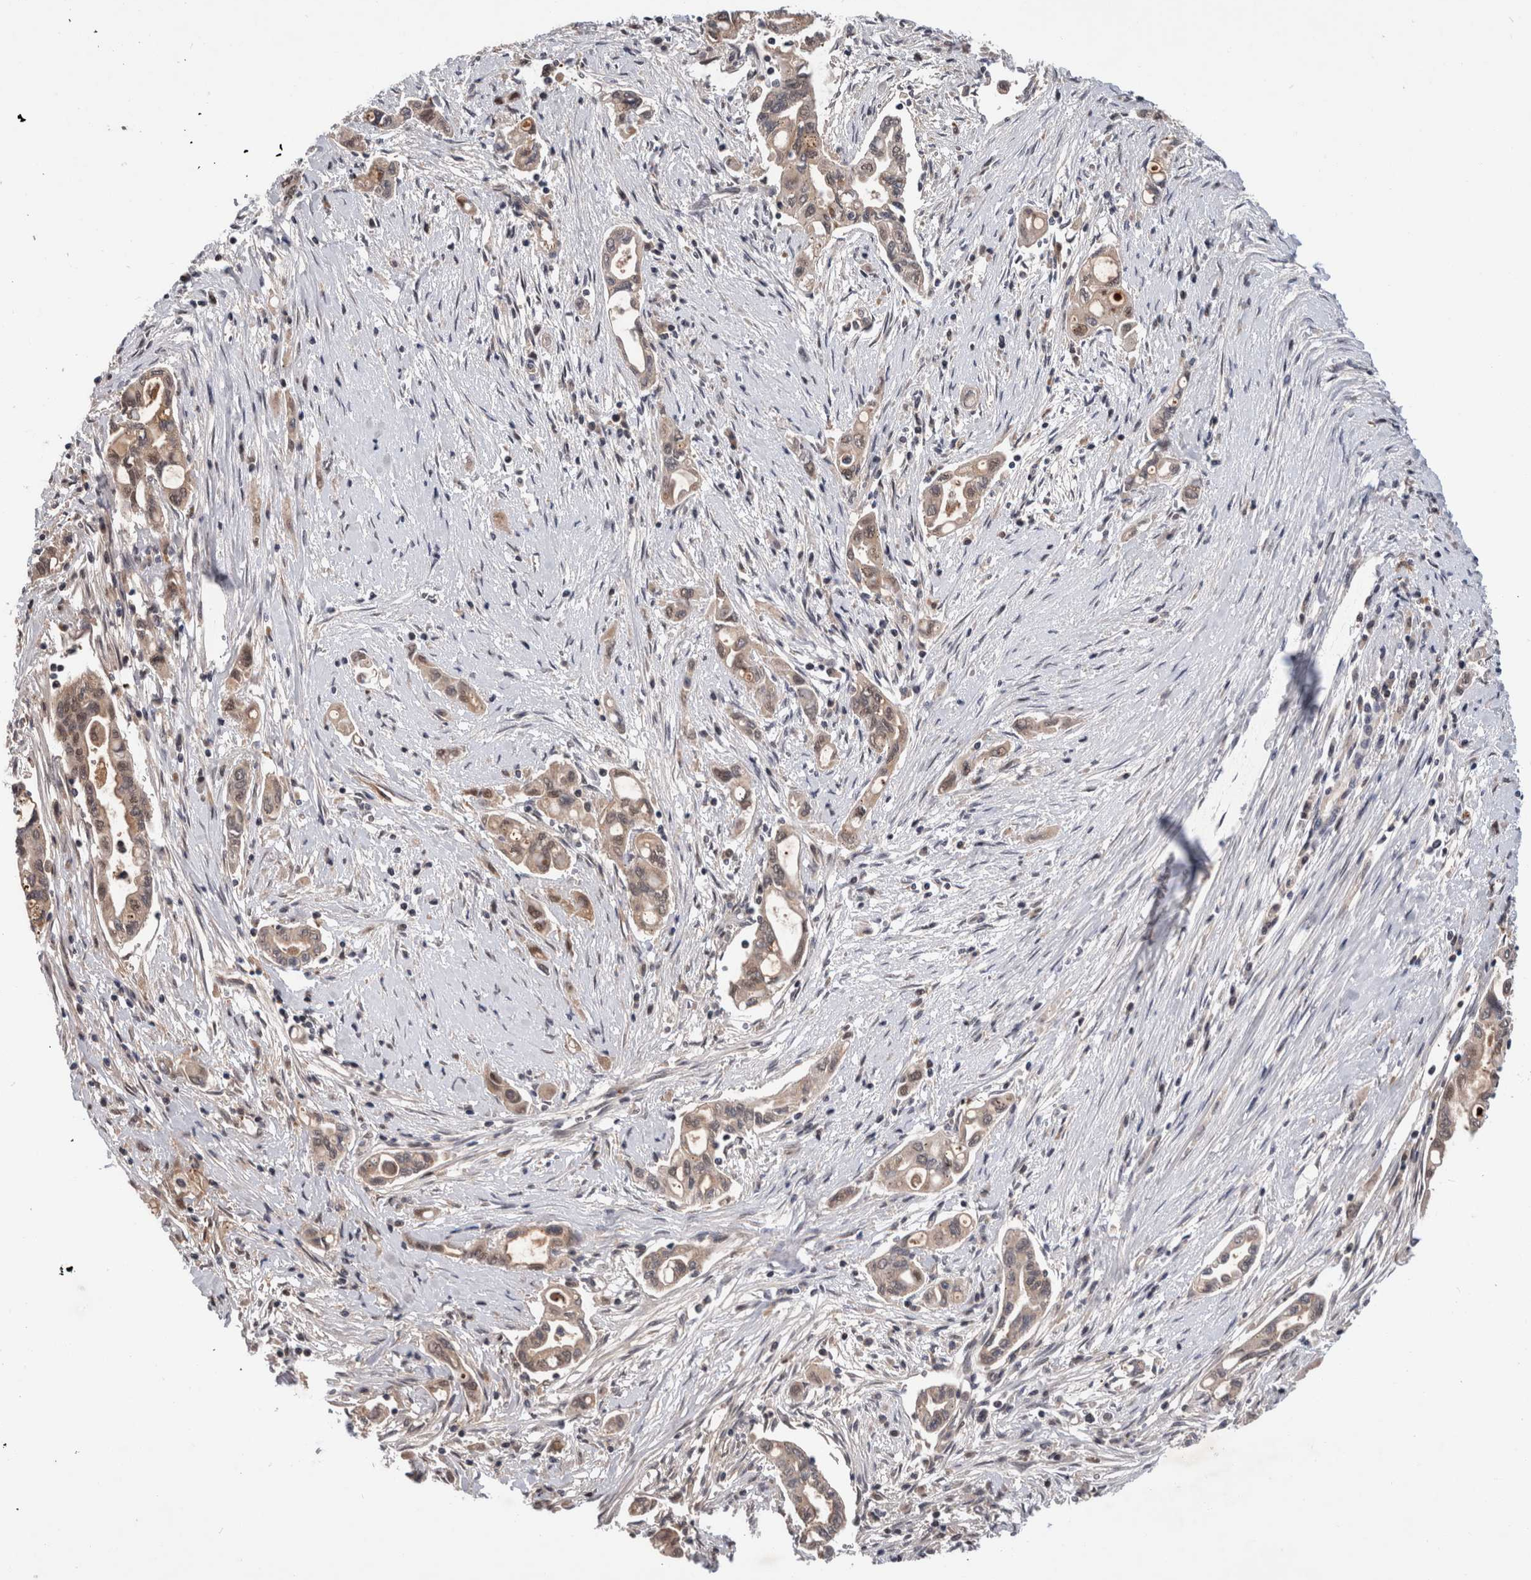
{"staining": {"intensity": "weak", "quantity": ">75%", "location": "cytoplasmic/membranous"}, "tissue": "pancreatic cancer", "cell_type": "Tumor cells", "image_type": "cancer", "snomed": [{"axis": "morphology", "description": "Adenocarcinoma, NOS"}, {"axis": "topography", "description": "Pancreas"}], "caption": "Pancreatic cancer stained with a brown dye shows weak cytoplasmic/membranous positive expression in approximately >75% of tumor cells.", "gene": "MRPL37", "patient": {"sex": "female", "age": 57}}